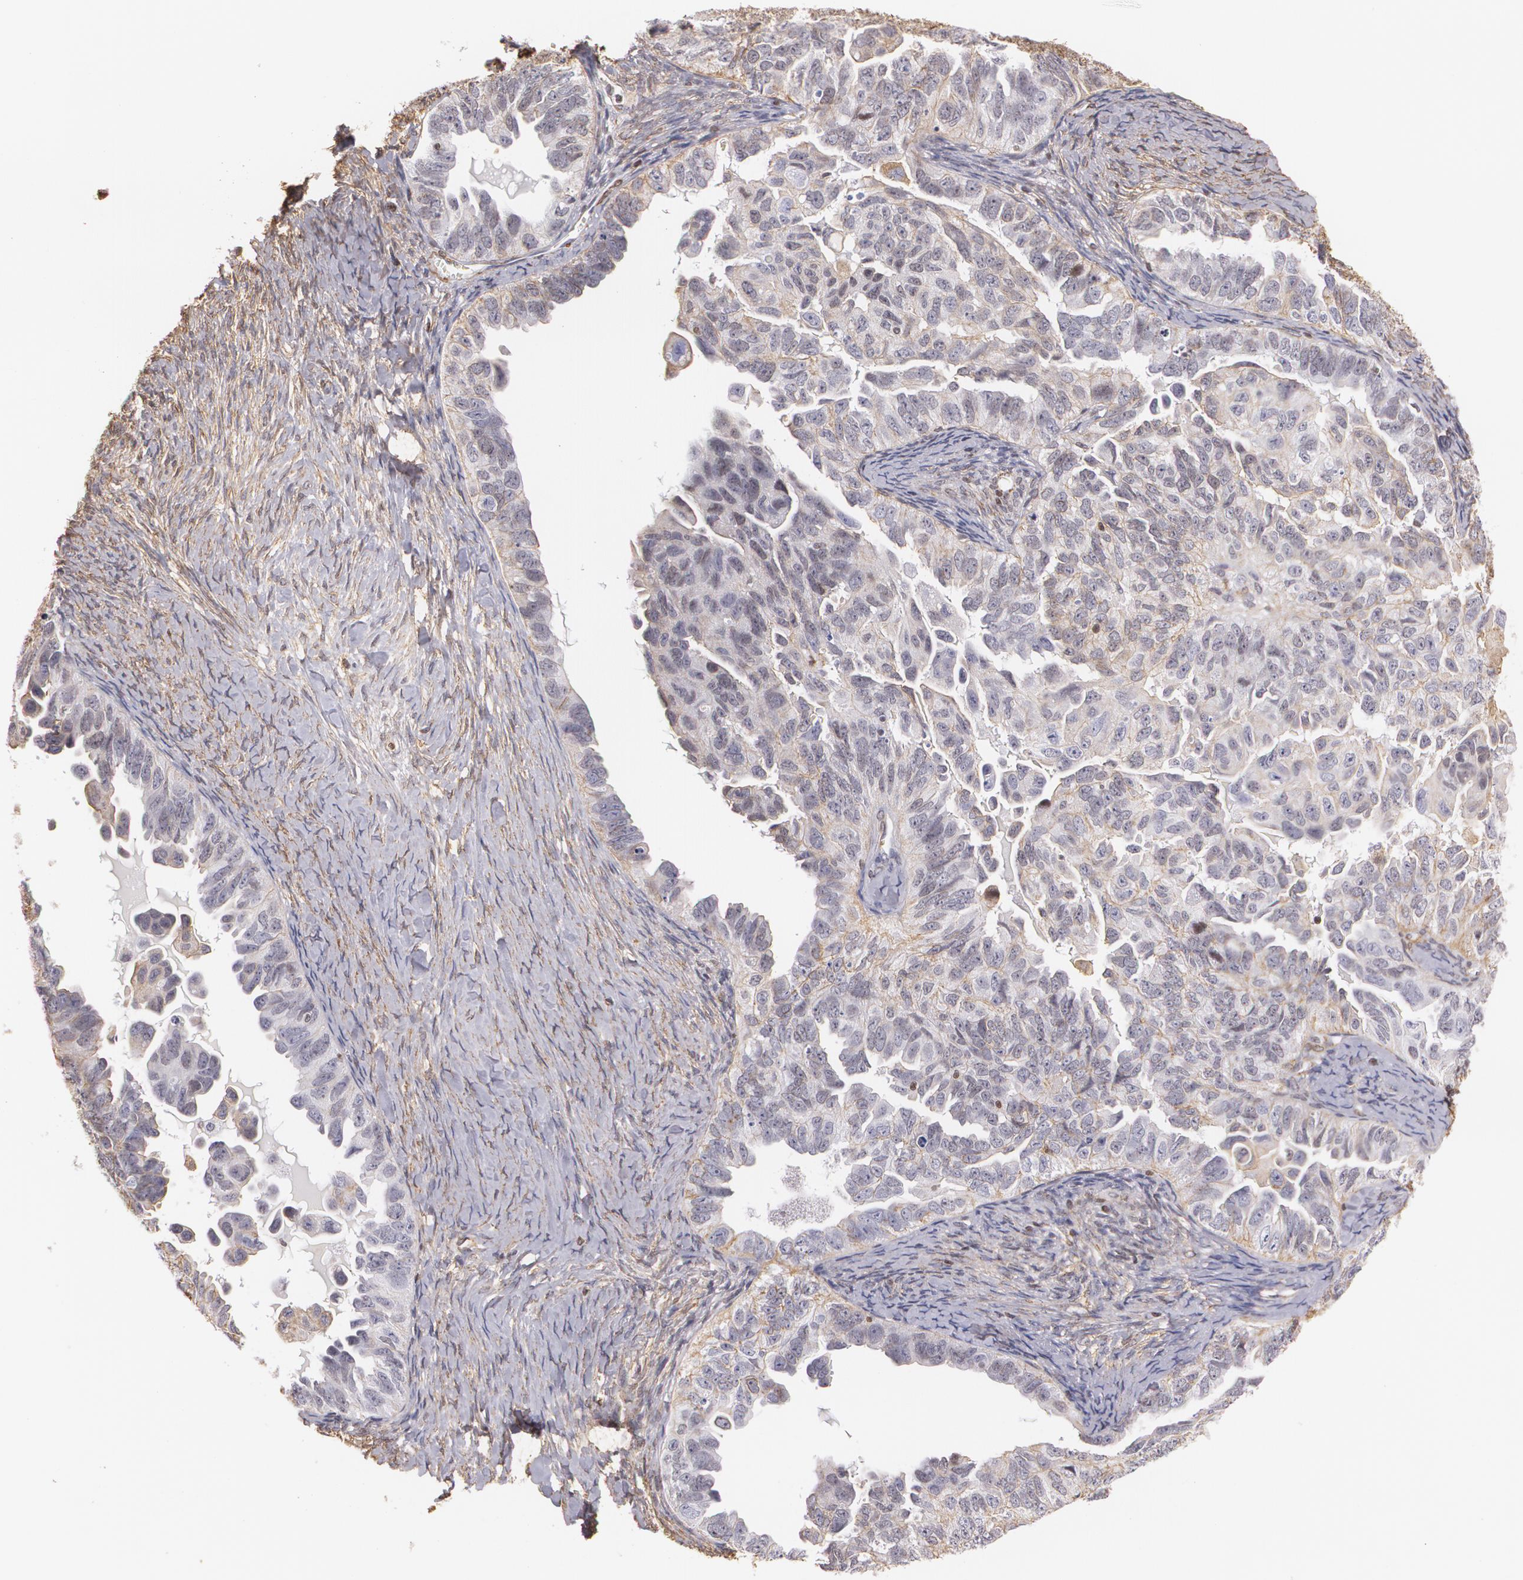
{"staining": {"intensity": "moderate", "quantity": "25%-75%", "location": "cytoplasmic/membranous"}, "tissue": "ovarian cancer", "cell_type": "Tumor cells", "image_type": "cancer", "snomed": [{"axis": "morphology", "description": "Cystadenocarcinoma, serous, NOS"}, {"axis": "topography", "description": "Ovary"}], "caption": "A photomicrograph of ovarian serous cystadenocarcinoma stained for a protein demonstrates moderate cytoplasmic/membranous brown staining in tumor cells.", "gene": "VAMP1", "patient": {"sex": "female", "age": 82}}